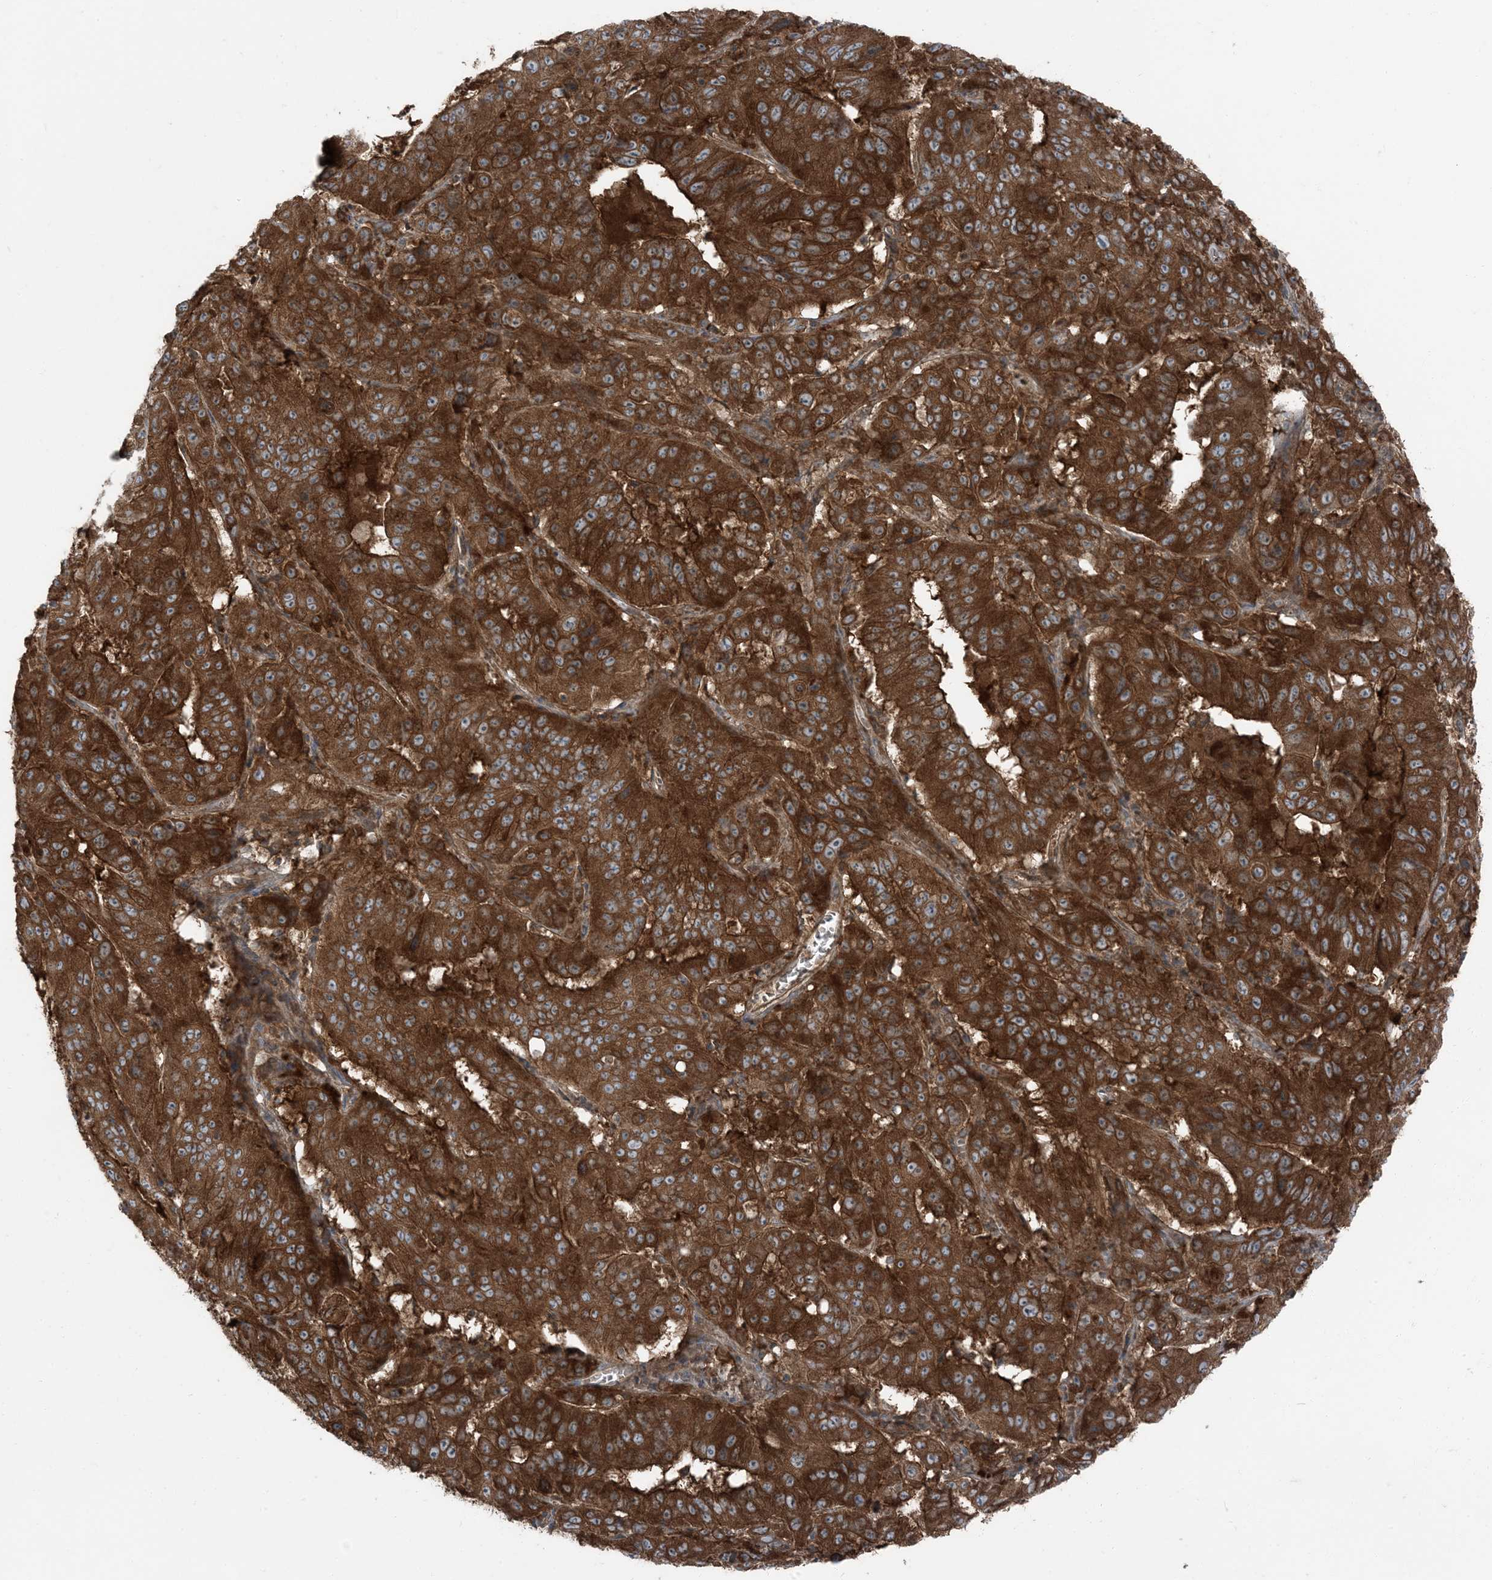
{"staining": {"intensity": "strong", "quantity": ">75%", "location": "cytoplasmic/membranous"}, "tissue": "pancreatic cancer", "cell_type": "Tumor cells", "image_type": "cancer", "snomed": [{"axis": "morphology", "description": "Adenocarcinoma, NOS"}, {"axis": "topography", "description": "Pancreas"}], "caption": "A high-resolution histopathology image shows IHC staining of adenocarcinoma (pancreatic), which exhibits strong cytoplasmic/membranous expression in about >75% of tumor cells.", "gene": "RAB3GAP1", "patient": {"sex": "male", "age": 63}}